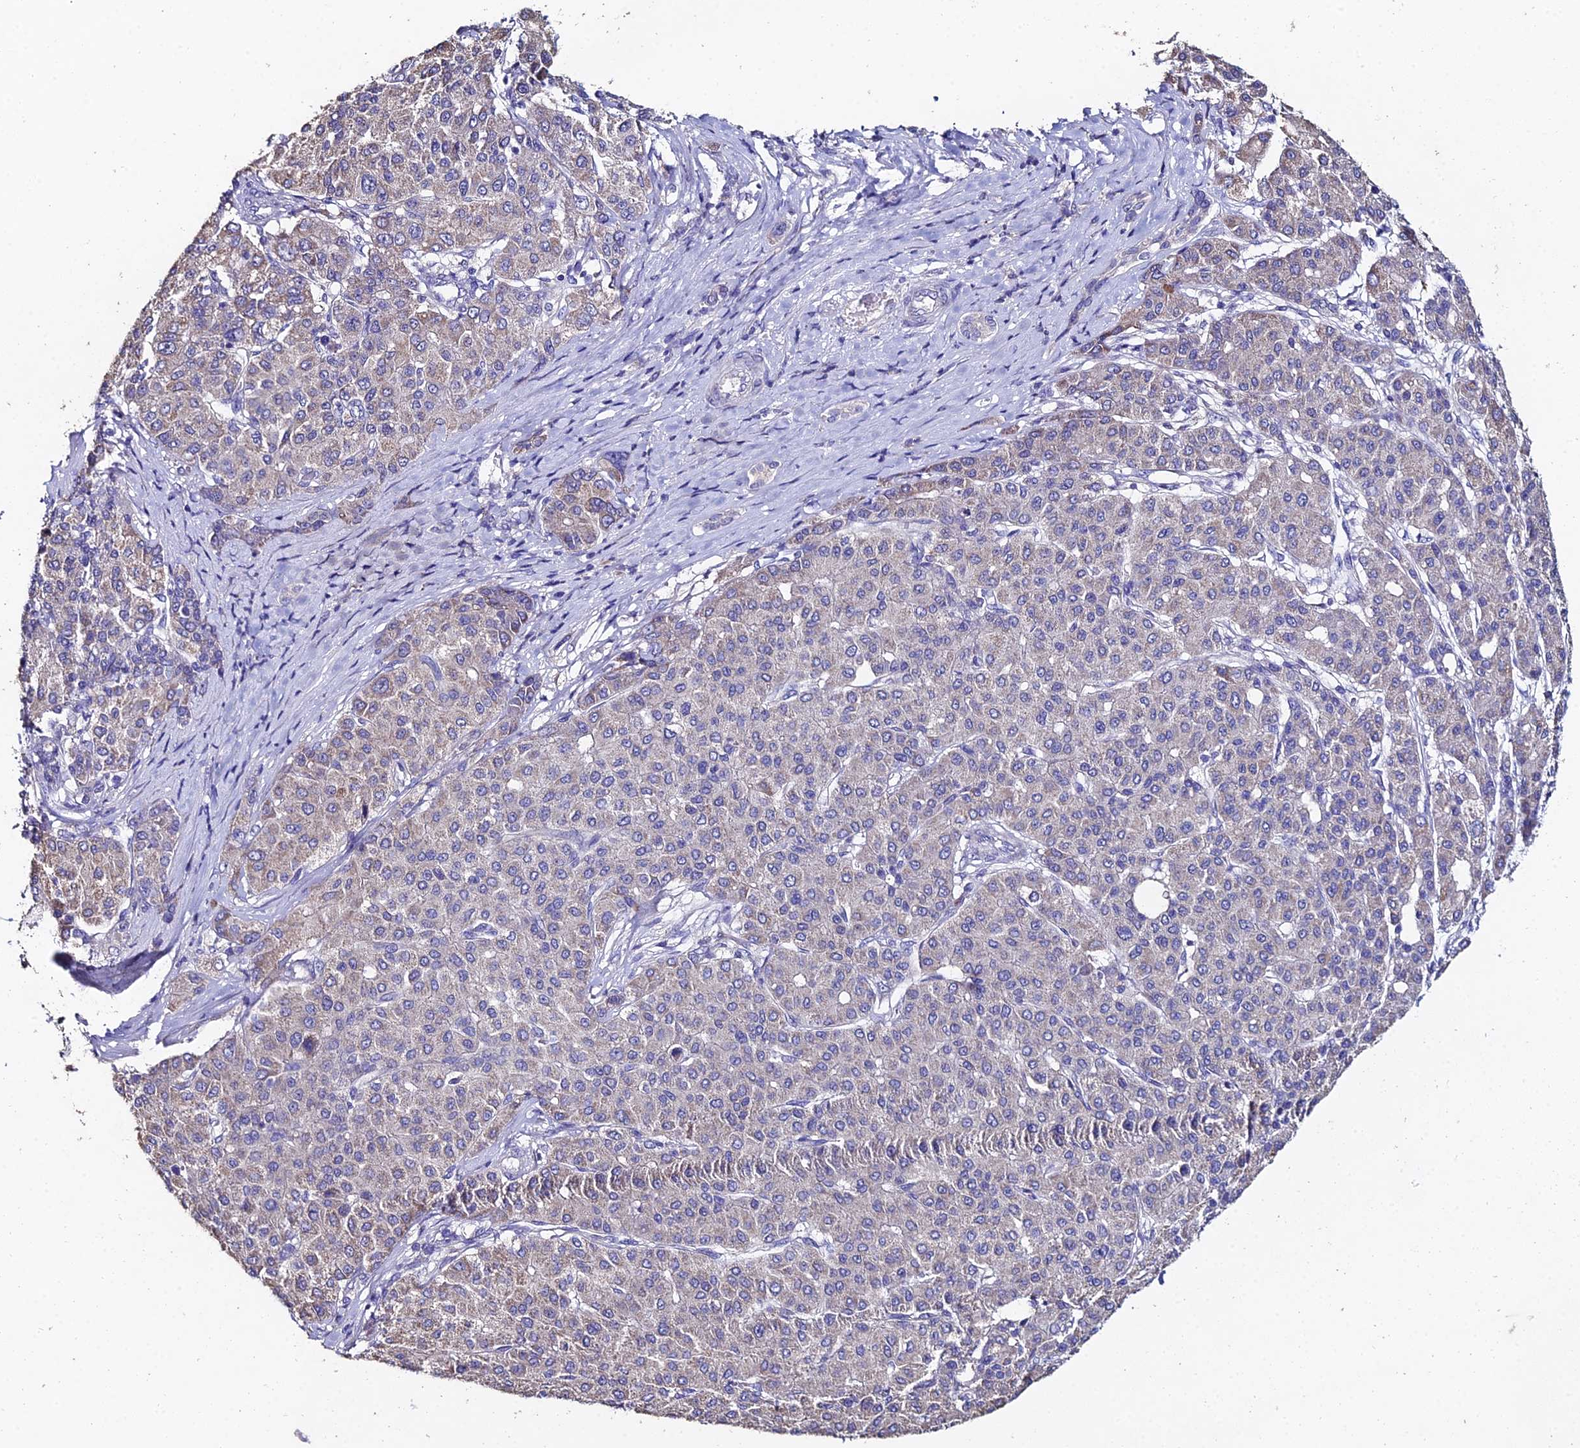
{"staining": {"intensity": "negative", "quantity": "none", "location": "none"}, "tissue": "liver cancer", "cell_type": "Tumor cells", "image_type": "cancer", "snomed": [{"axis": "morphology", "description": "Carcinoma, Hepatocellular, NOS"}, {"axis": "topography", "description": "Liver"}], "caption": "This is an IHC micrograph of liver cancer. There is no expression in tumor cells.", "gene": "ESRRG", "patient": {"sex": "male", "age": 65}}